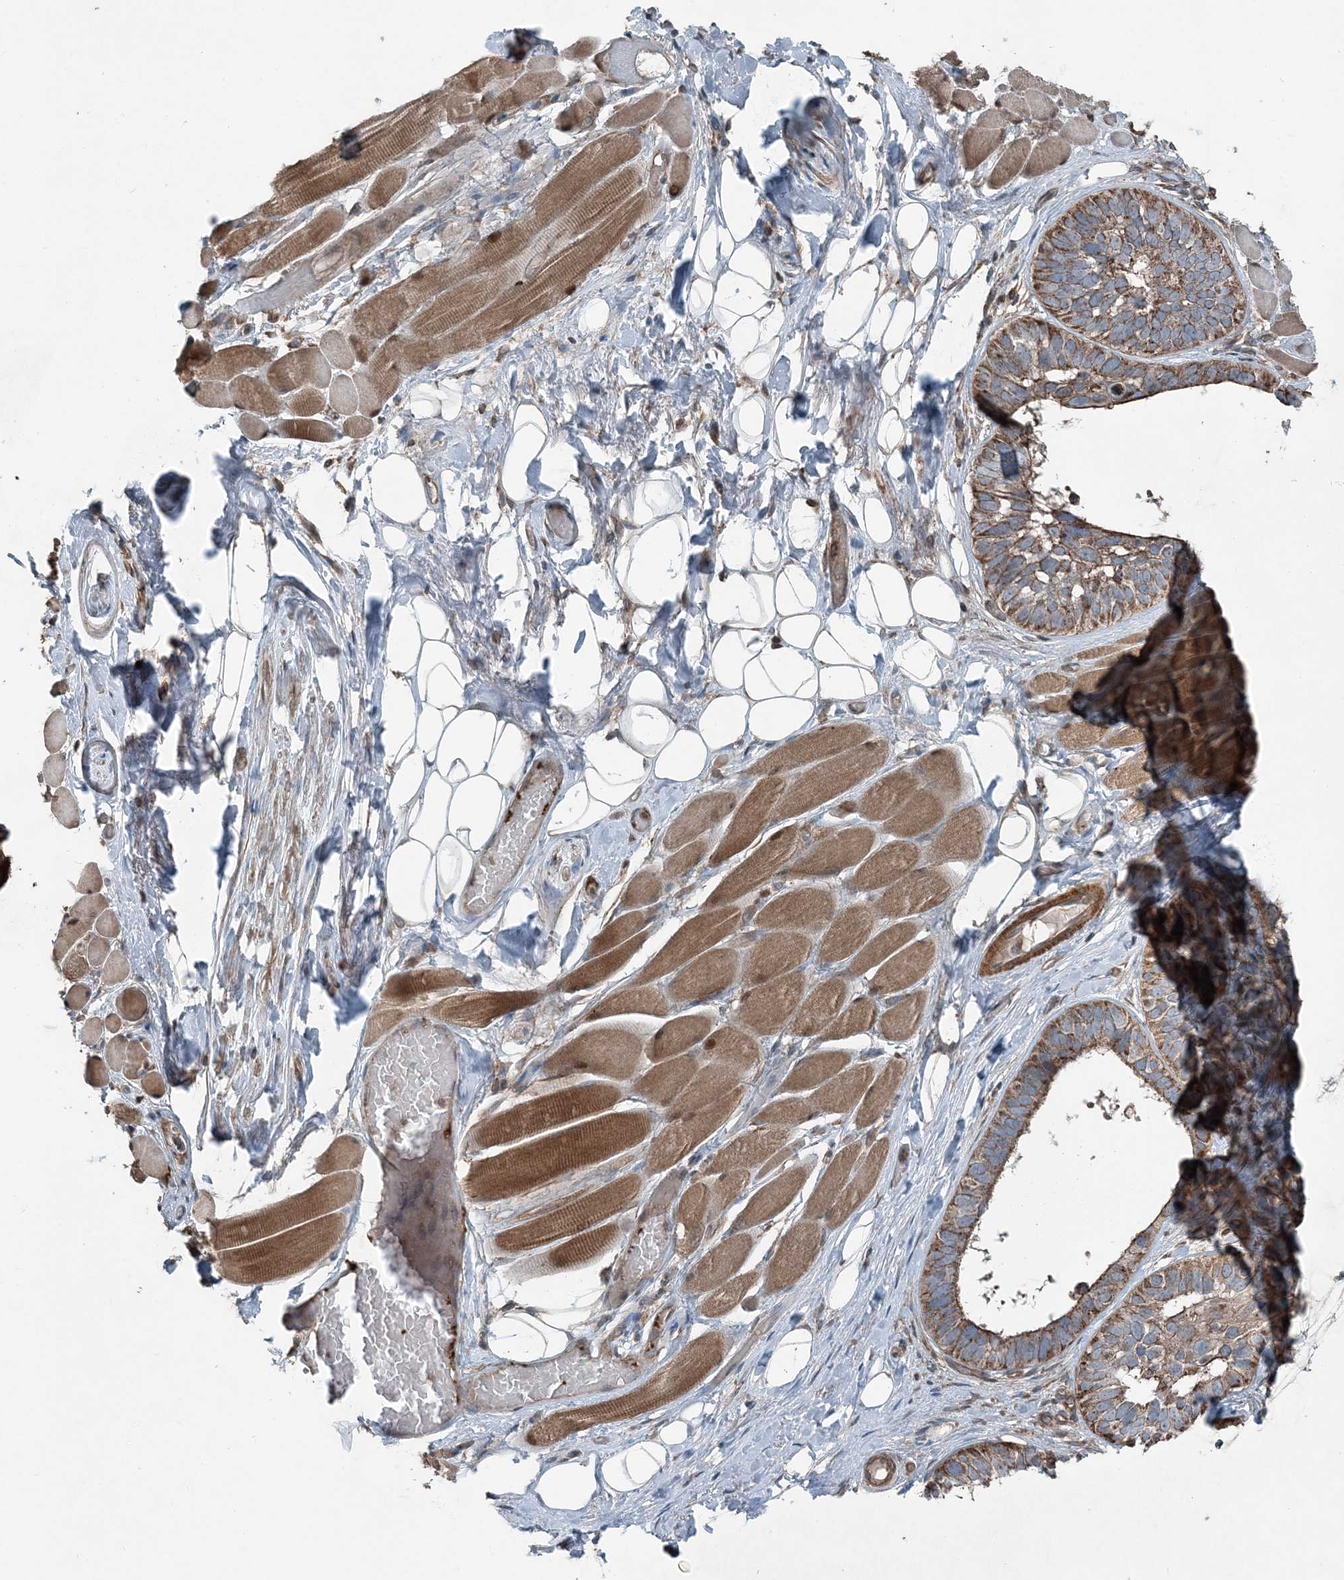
{"staining": {"intensity": "moderate", "quantity": ">75%", "location": "cytoplasmic/membranous"}, "tissue": "skin cancer", "cell_type": "Tumor cells", "image_type": "cancer", "snomed": [{"axis": "morphology", "description": "Basal cell carcinoma"}, {"axis": "topography", "description": "Skin"}], "caption": "Protein staining reveals moderate cytoplasmic/membranous expression in approximately >75% of tumor cells in skin cancer (basal cell carcinoma).", "gene": "KY", "patient": {"sex": "male", "age": 62}}